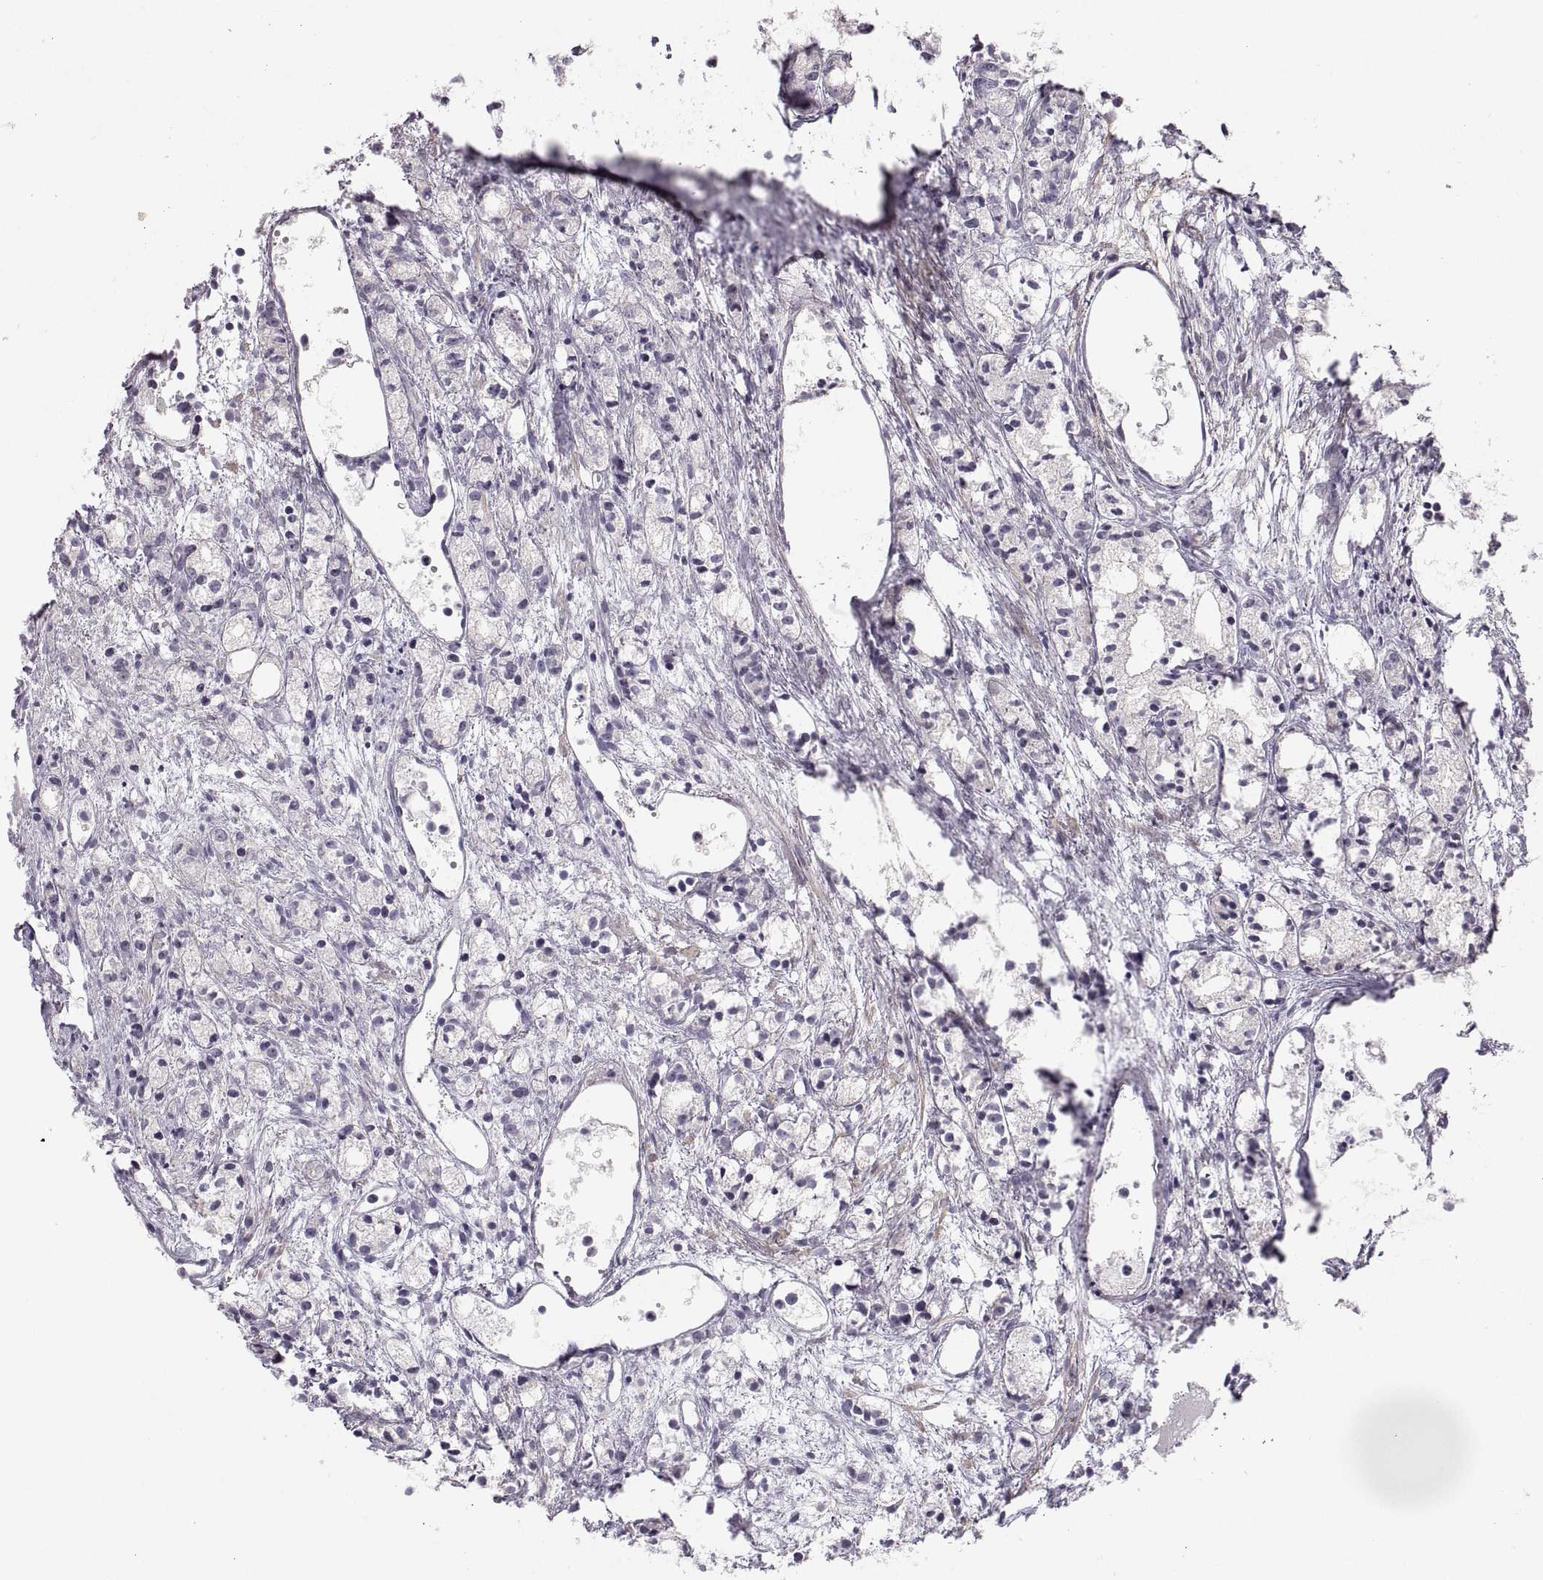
{"staining": {"intensity": "negative", "quantity": "none", "location": "none"}, "tissue": "prostate cancer", "cell_type": "Tumor cells", "image_type": "cancer", "snomed": [{"axis": "morphology", "description": "Adenocarcinoma, Medium grade"}, {"axis": "topography", "description": "Prostate"}], "caption": "Immunohistochemistry histopathology image of prostate cancer stained for a protein (brown), which exhibits no expression in tumor cells. The staining is performed using DAB (3,3'-diaminobenzidine) brown chromogen with nuclei counter-stained in using hematoxylin.", "gene": "ZNF185", "patient": {"sex": "male", "age": 74}}